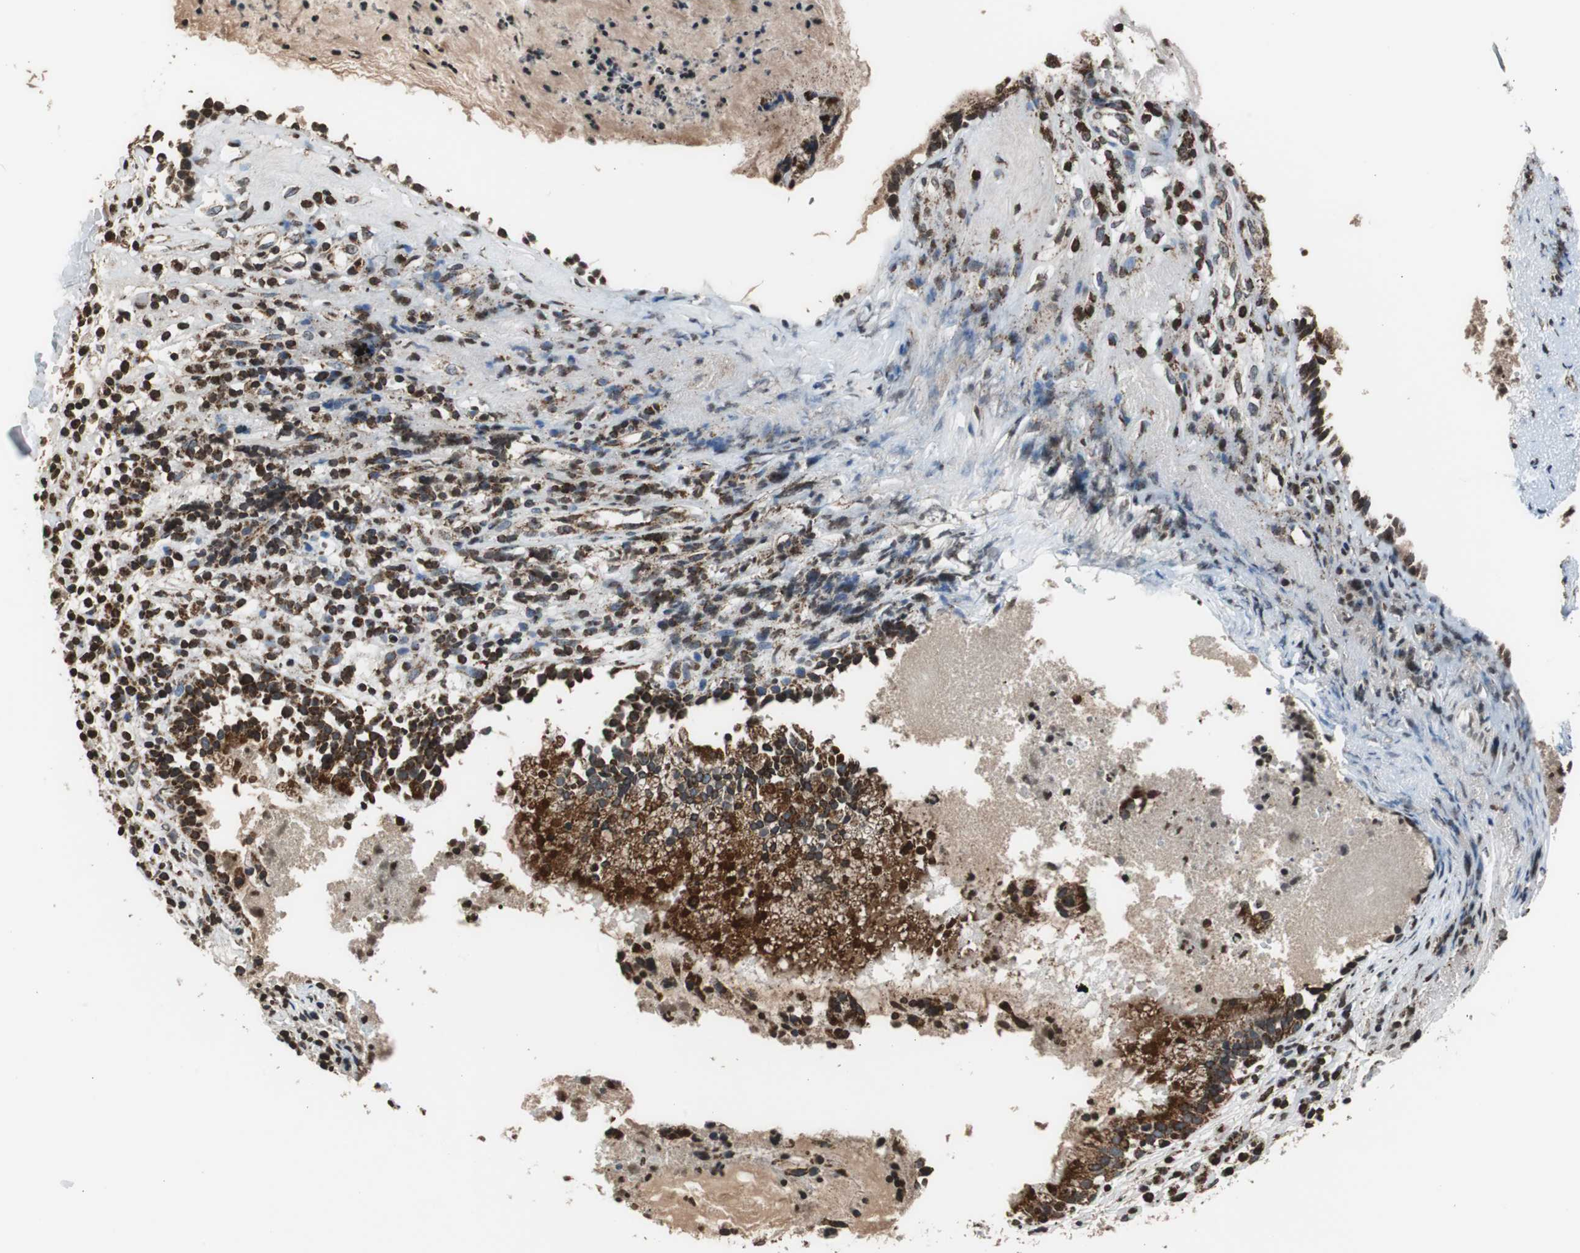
{"staining": {"intensity": "strong", "quantity": ">75%", "location": "cytoplasmic/membranous"}, "tissue": "nasopharynx", "cell_type": "Respiratory epithelial cells", "image_type": "normal", "snomed": [{"axis": "morphology", "description": "Normal tissue, NOS"}, {"axis": "topography", "description": "Nasopharynx"}], "caption": "Nasopharynx stained with immunohistochemistry (IHC) reveals strong cytoplasmic/membranous positivity in approximately >75% of respiratory epithelial cells.", "gene": "HSPA9", "patient": {"sex": "male", "age": 21}}